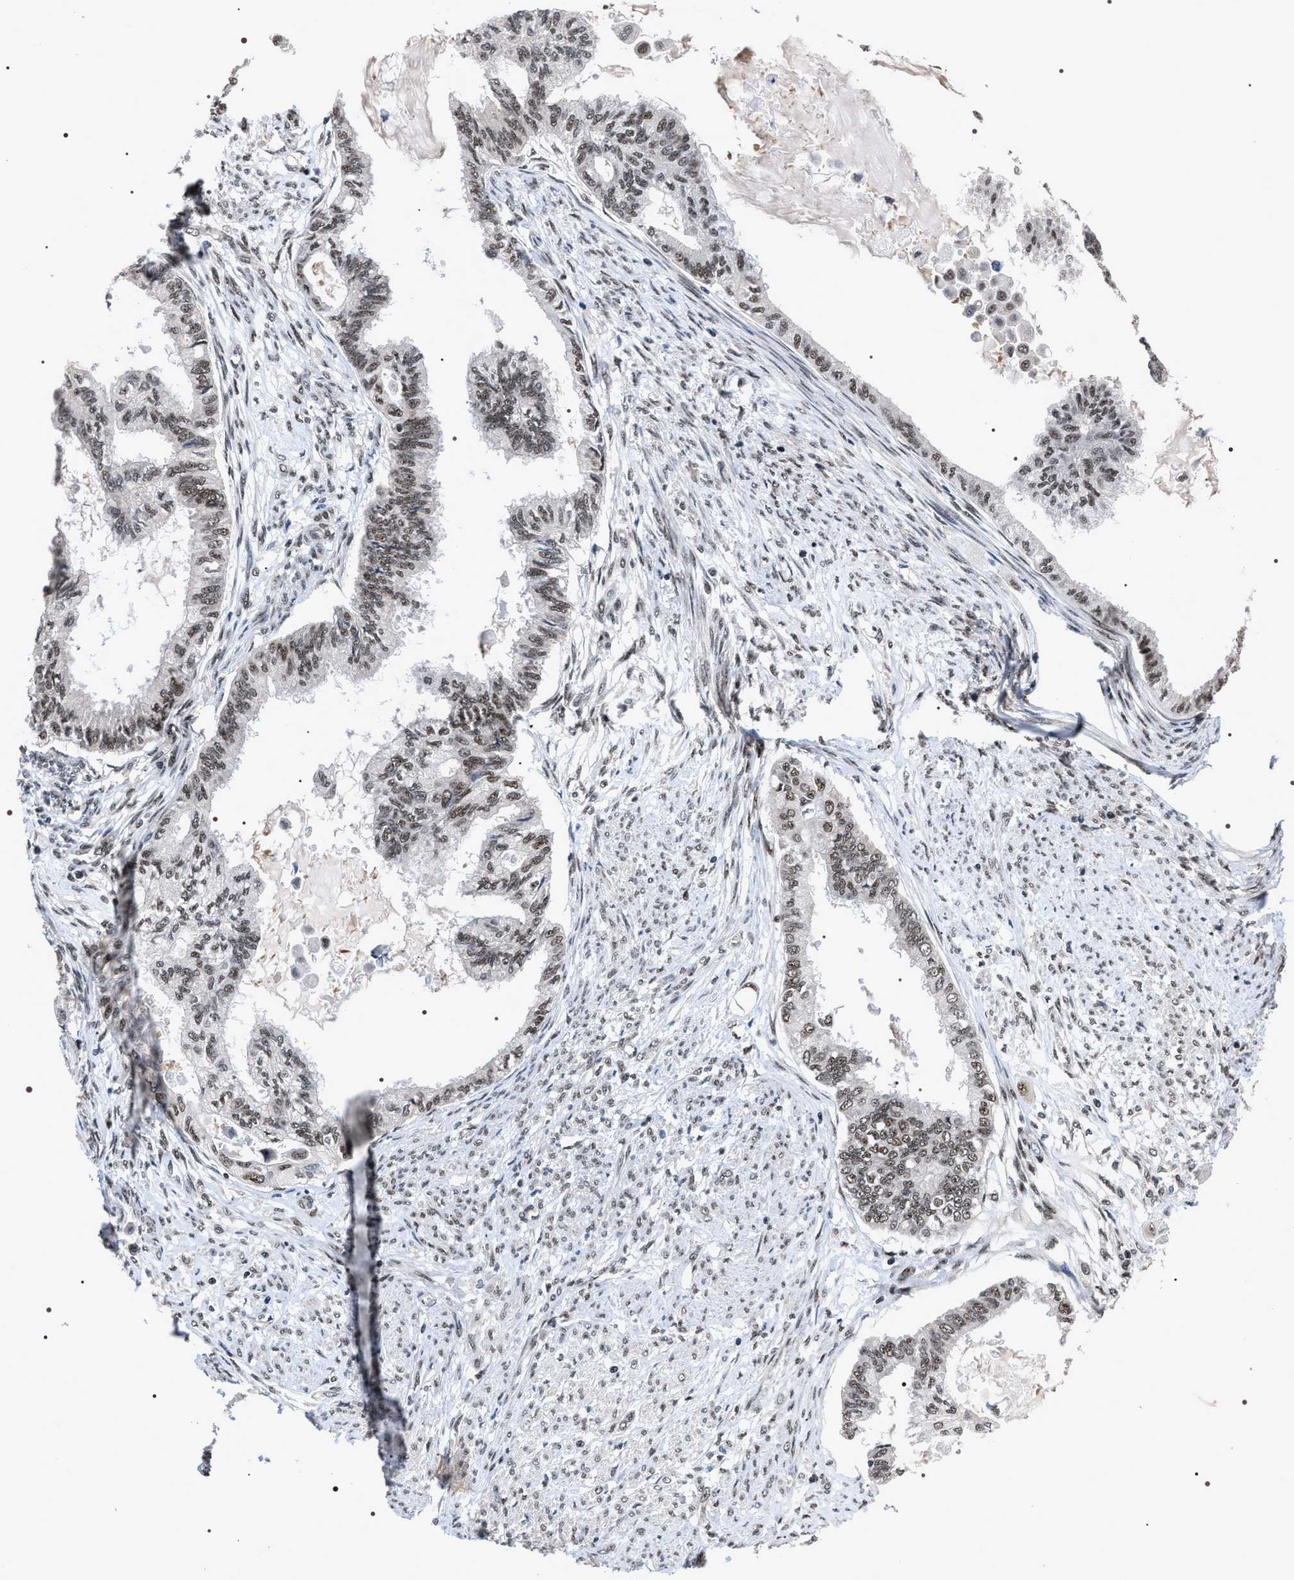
{"staining": {"intensity": "moderate", "quantity": "25%-75%", "location": "nuclear"}, "tissue": "cervical cancer", "cell_type": "Tumor cells", "image_type": "cancer", "snomed": [{"axis": "morphology", "description": "Normal tissue, NOS"}, {"axis": "morphology", "description": "Adenocarcinoma, NOS"}, {"axis": "topography", "description": "Cervix"}, {"axis": "topography", "description": "Endometrium"}], "caption": "There is medium levels of moderate nuclear positivity in tumor cells of adenocarcinoma (cervical), as demonstrated by immunohistochemical staining (brown color).", "gene": "RRP1B", "patient": {"sex": "female", "age": 86}}